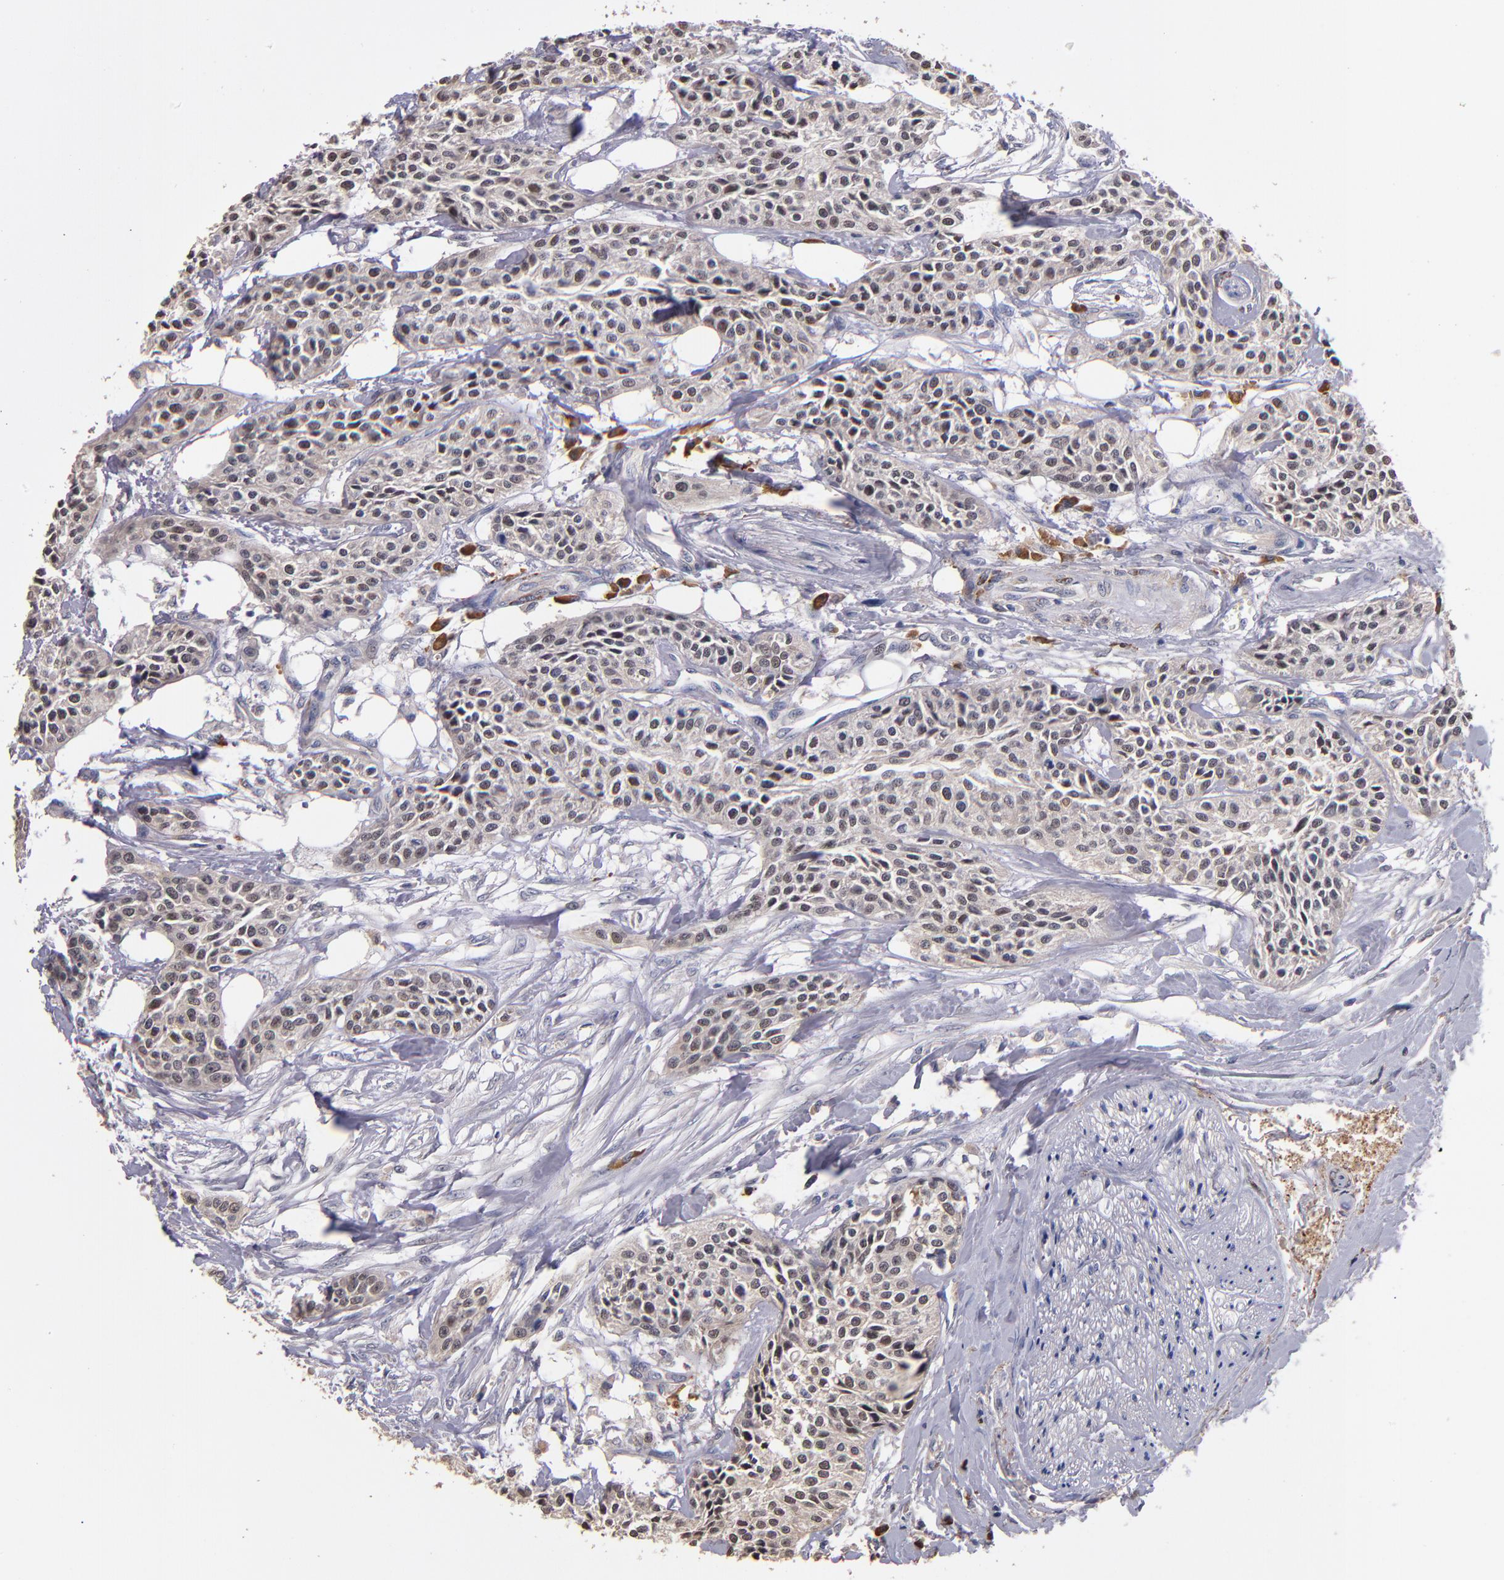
{"staining": {"intensity": "negative", "quantity": "none", "location": "none"}, "tissue": "urothelial cancer", "cell_type": "Tumor cells", "image_type": "cancer", "snomed": [{"axis": "morphology", "description": "Urothelial carcinoma, High grade"}, {"axis": "topography", "description": "Urinary bladder"}], "caption": "This is an immunohistochemistry histopathology image of high-grade urothelial carcinoma. There is no staining in tumor cells.", "gene": "TTLL12", "patient": {"sex": "male", "age": 56}}